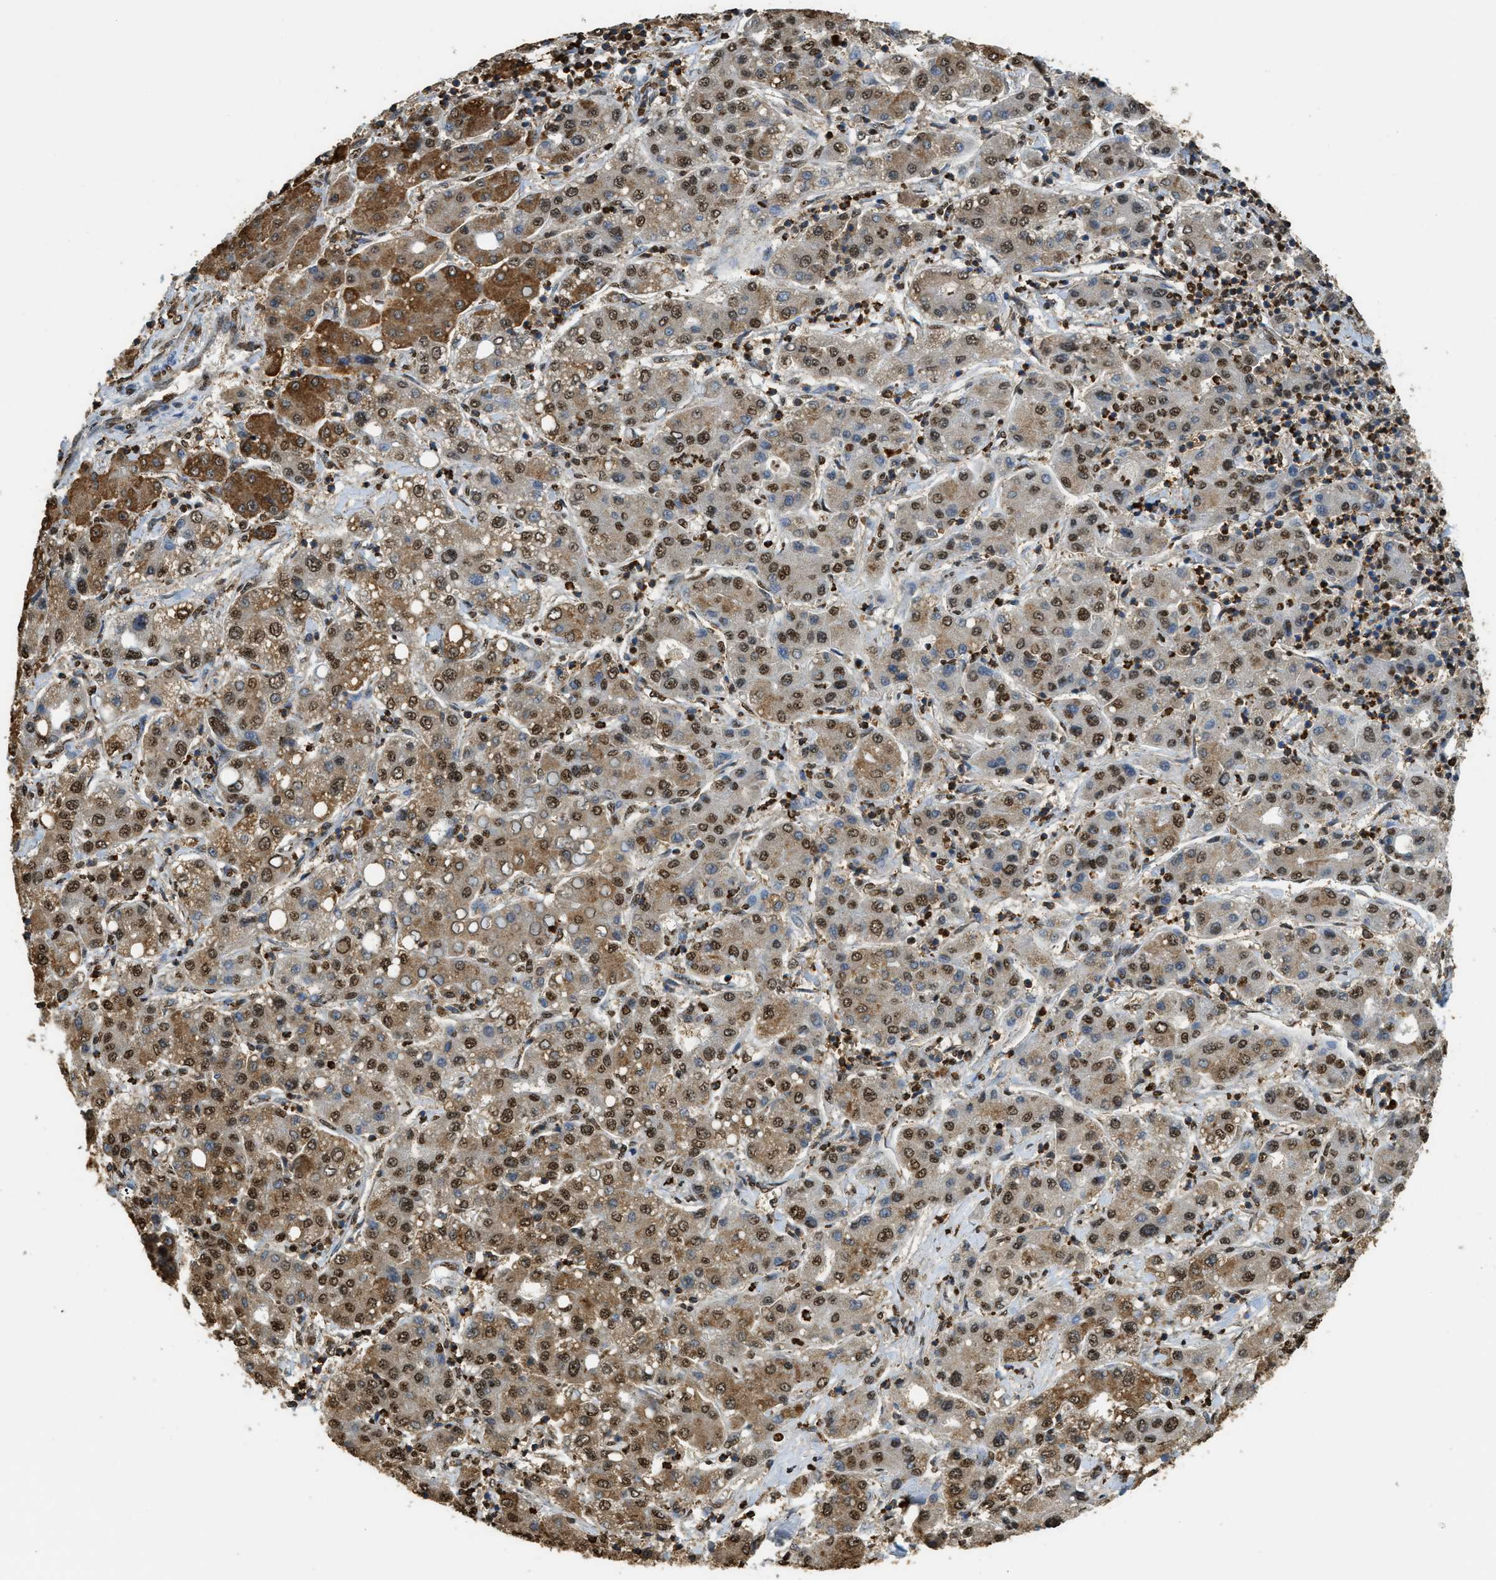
{"staining": {"intensity": "strong", "quantity": ">75%", "location": "cytoplasmic/membranous,nuclear"}, "tissue": "liver cancer", "cell_type": "Tumor cells", "image_type": "cancer", "snomed": [{"axis": "morphology", "description": "Carcinoma, Hepatocellular, NOS"}, {"axis": "topography", "description": "Liver"}], "caption": "Protein staining of liver cancer tissue demonstrates strong cytoplasmic/membranous and nuclear staining in about >75% of tumor cells.", "gene": "NR5A2", "patient": {"sex": "male", "age": 65}}